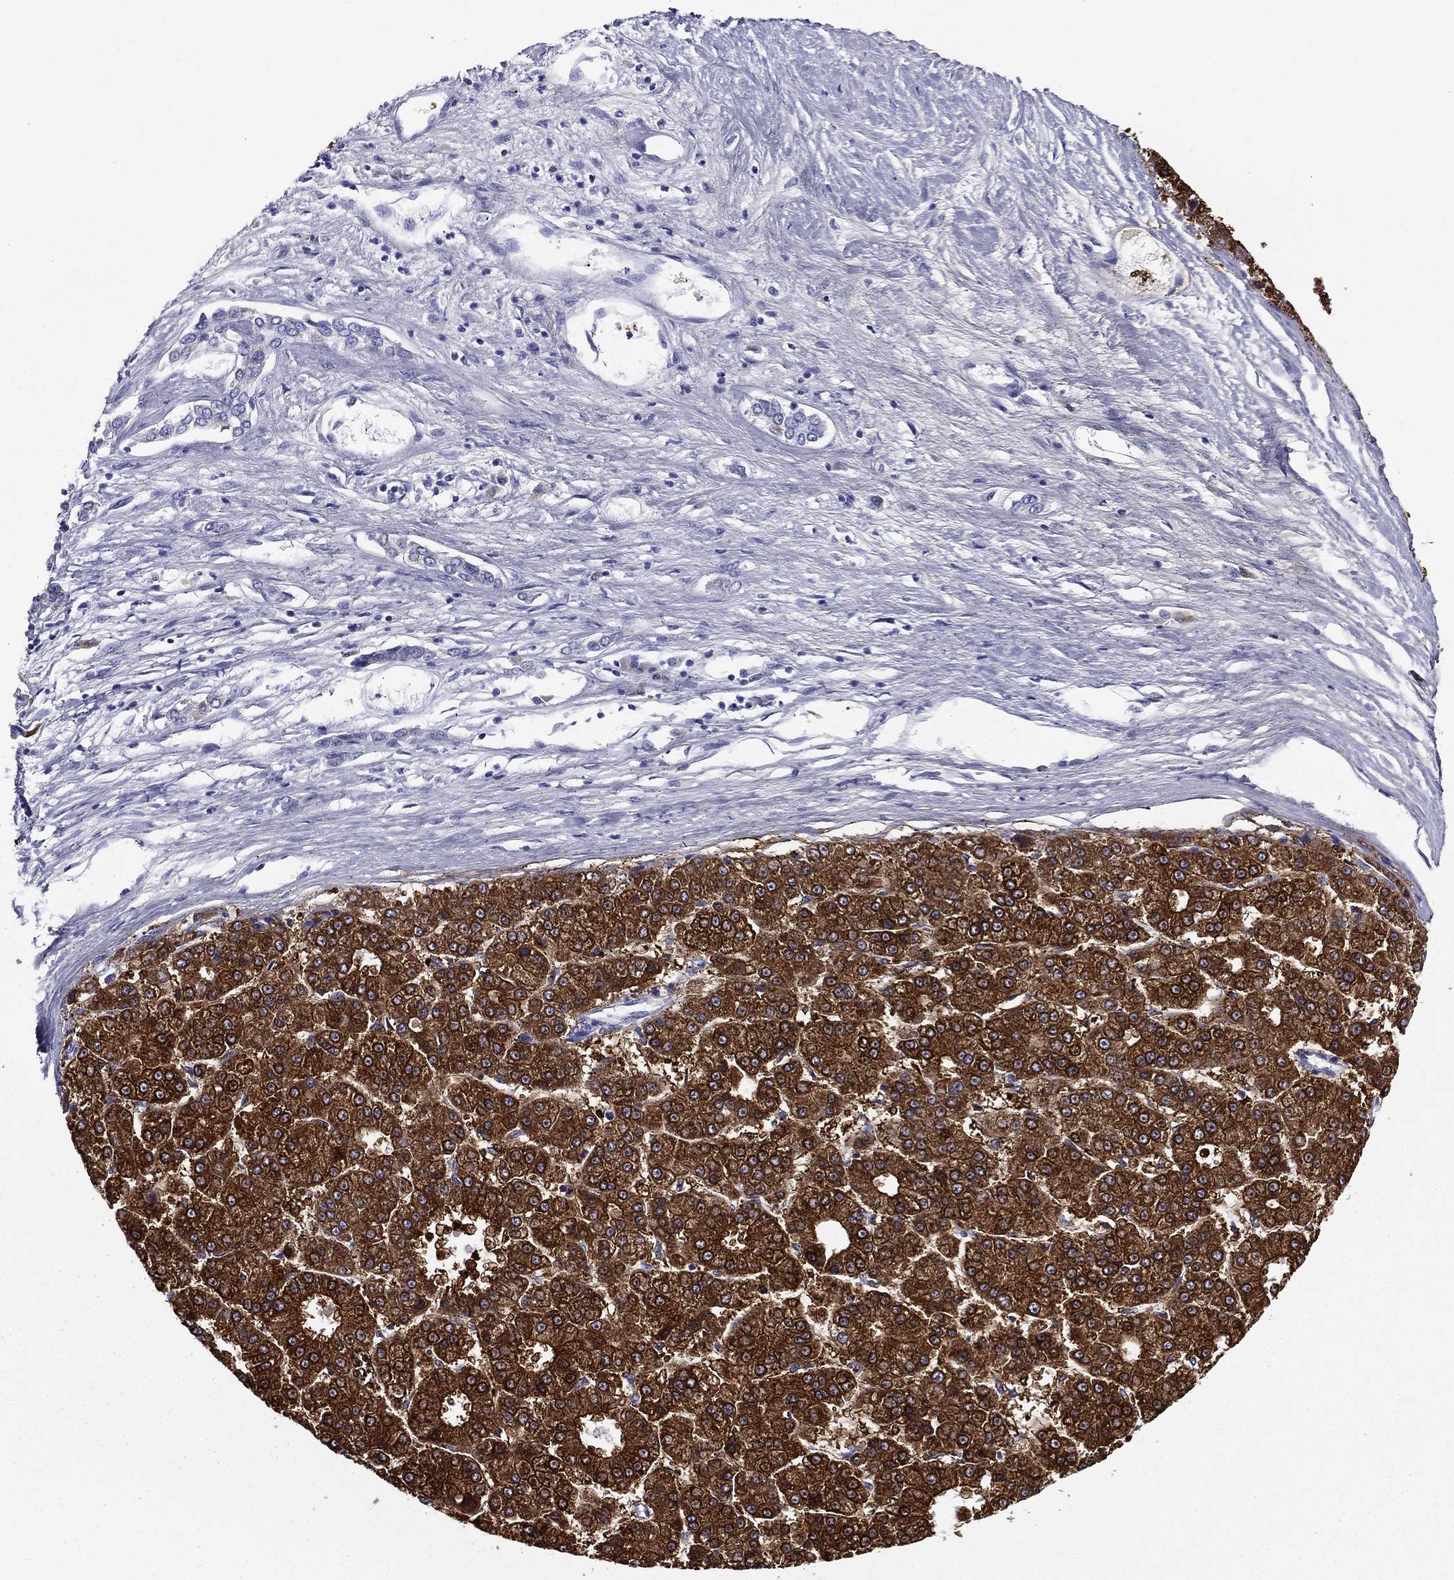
{"staining": {"intensity": "strong", "quantity": ">75%", "location": "cytoplasmic/membranous"}, "tissue": "liver cancer", "cell_type": "Tumor cells", "image_type": "cancer", "snomed": [{"axis": "morphology", "description": "Carcinoma, Hepatocellular, NOS"}, {"axis": "topography", "description": "Liver"}], "caption": "Immunohistochemical staining of liver cancer exhibits high levels of strong cytoplasmic/membranous positivity in approximately >75% of tumor cells. The staining was performed using DAB, with brown indicating positive protein expression. Nuclei are stained blue with hematoxylin.", "gene": "UPB1", "patient": {"sex": "male", "age": 70}}